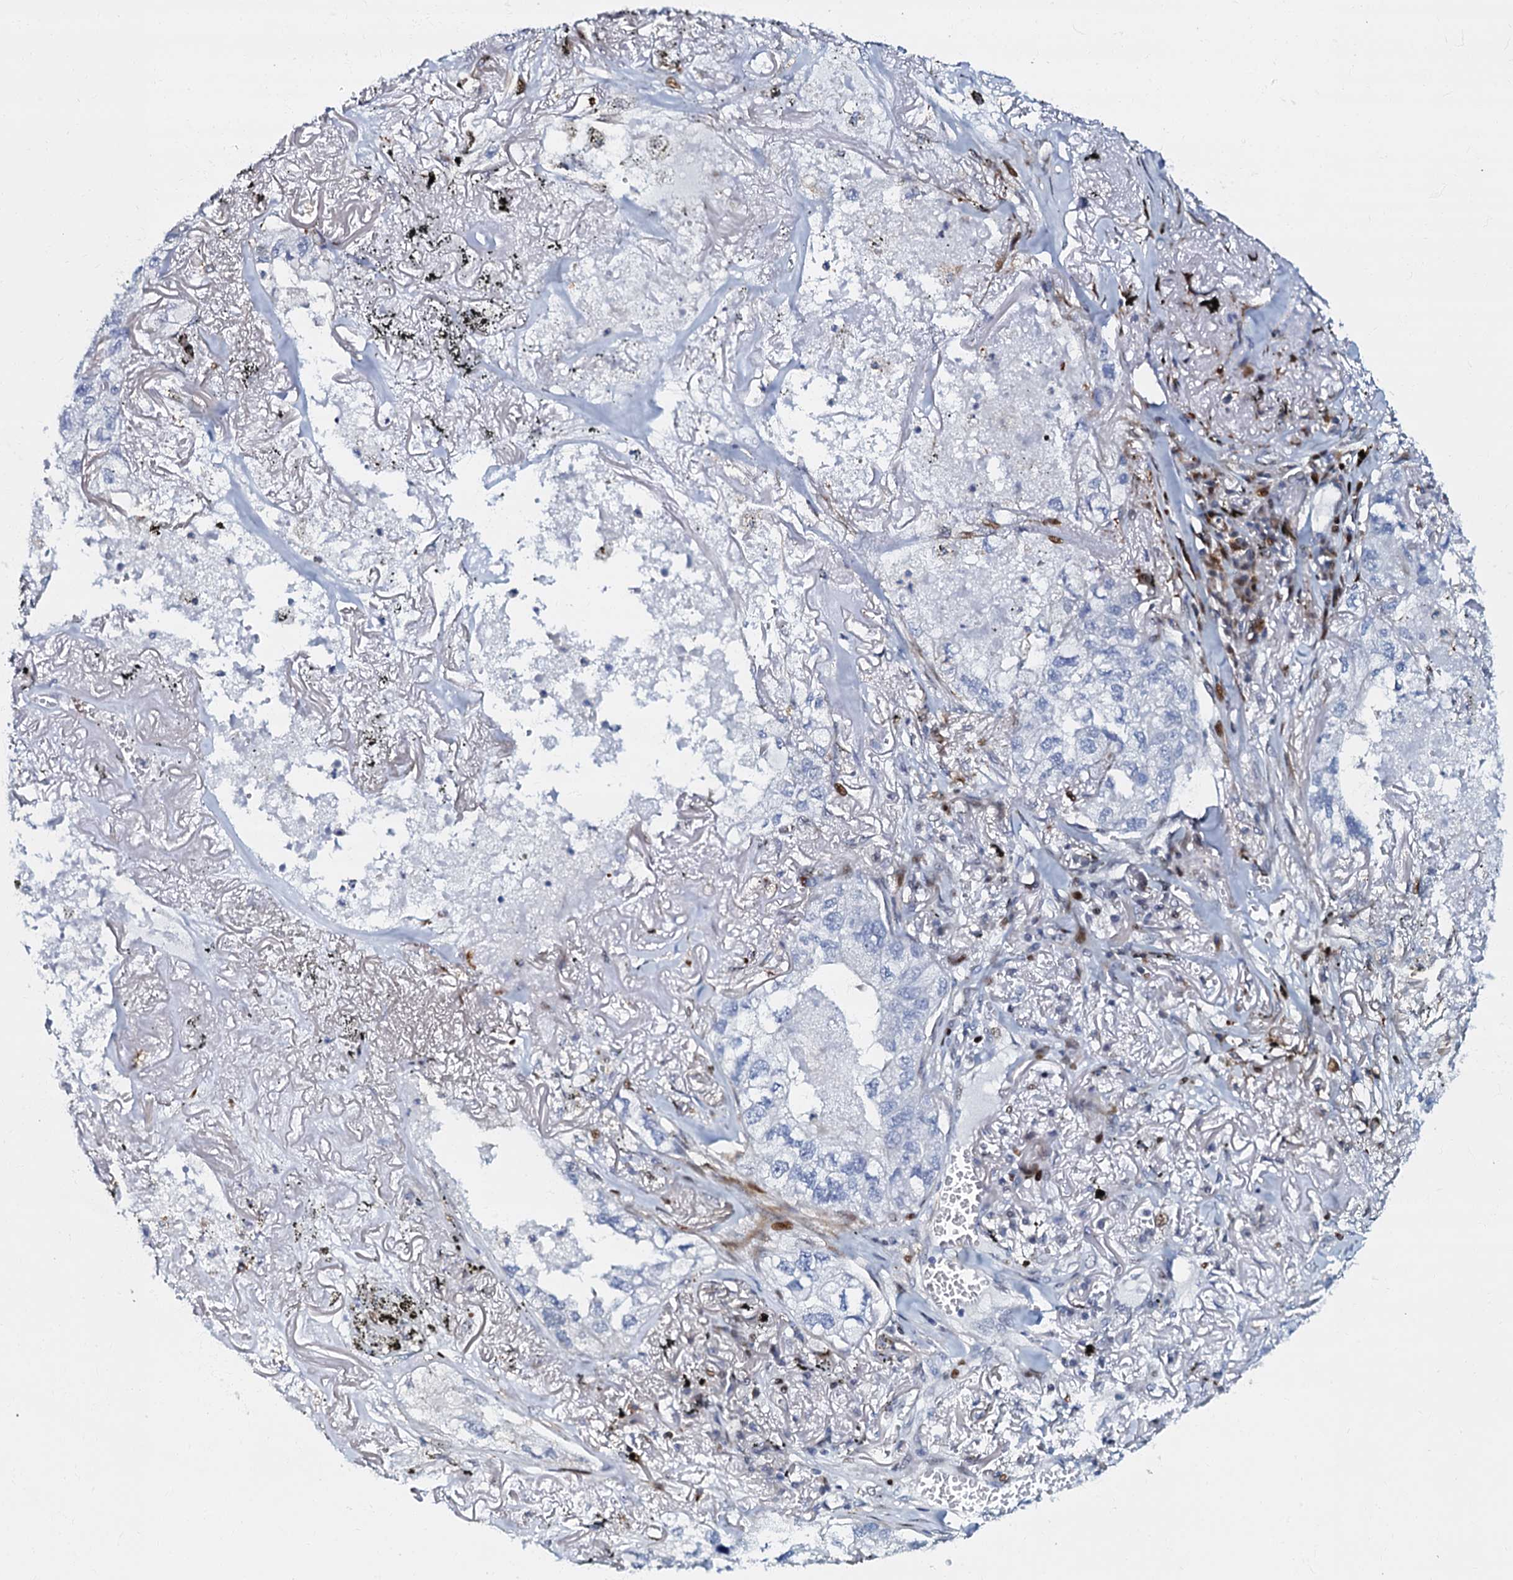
{"staining": {"intensity": "negative", "quantity": "none", "location": "none"}, "tissue": "lung cancer", "cell_type": "Tumor cells", "image_type": "cancer", "snomed": [{"axis": "morphology", "description": "Adenocarcinoma, NOS"}, {"axis": "topography", "description": "Lung"}], "caption": "Lung adenocarcinoma was stained to show a protein in brown. There is no significant positivity in tumor cells. (Immunohistochemistry, brightfield microscopy, high magnification).", "gene": "MFSD5", "patient": {"sex": "male", "age": 65}}